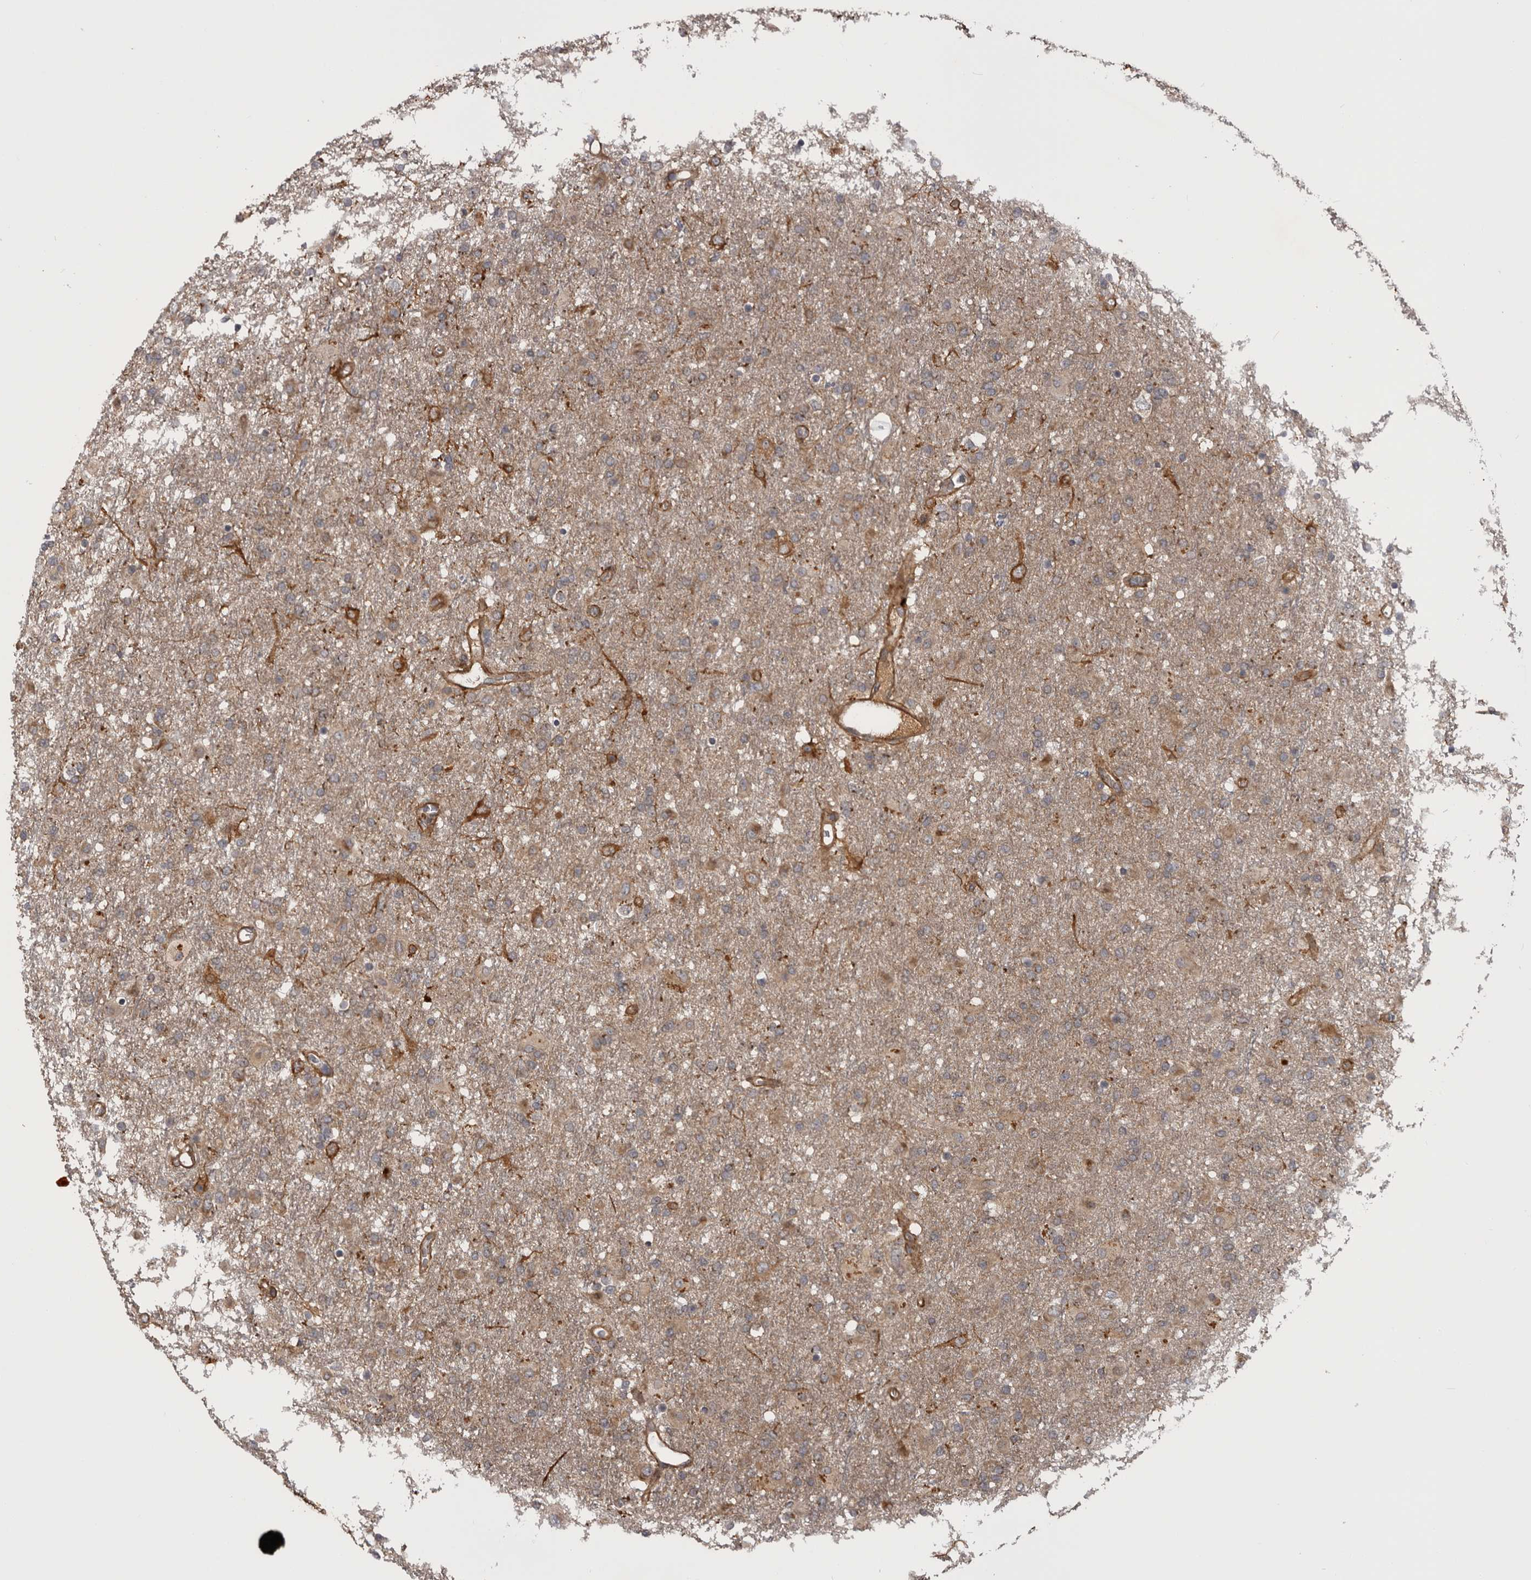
{"staining": {"intensity": "weak", "quantity": ">75%", "location": "cytoplasmic/membranous"}, "tissue": "glioma", "cell_type": "Tumor cells", "image_type": "cancer", "snomed": [{"axis": "morphology", "description": "Glioma, malignant, Low grade"}, {"axis": "topography", "description": "Brain"}], "caption": "IHC image of malignant glioma (low-grade) stained for a protein (brown), which demonstrates low levels of weak cytoplasmic/membranous positivity in about >75% of tumor cells.", "gene": "RAB3GAP2", "patient": {"sex": "male", "age": 65}}